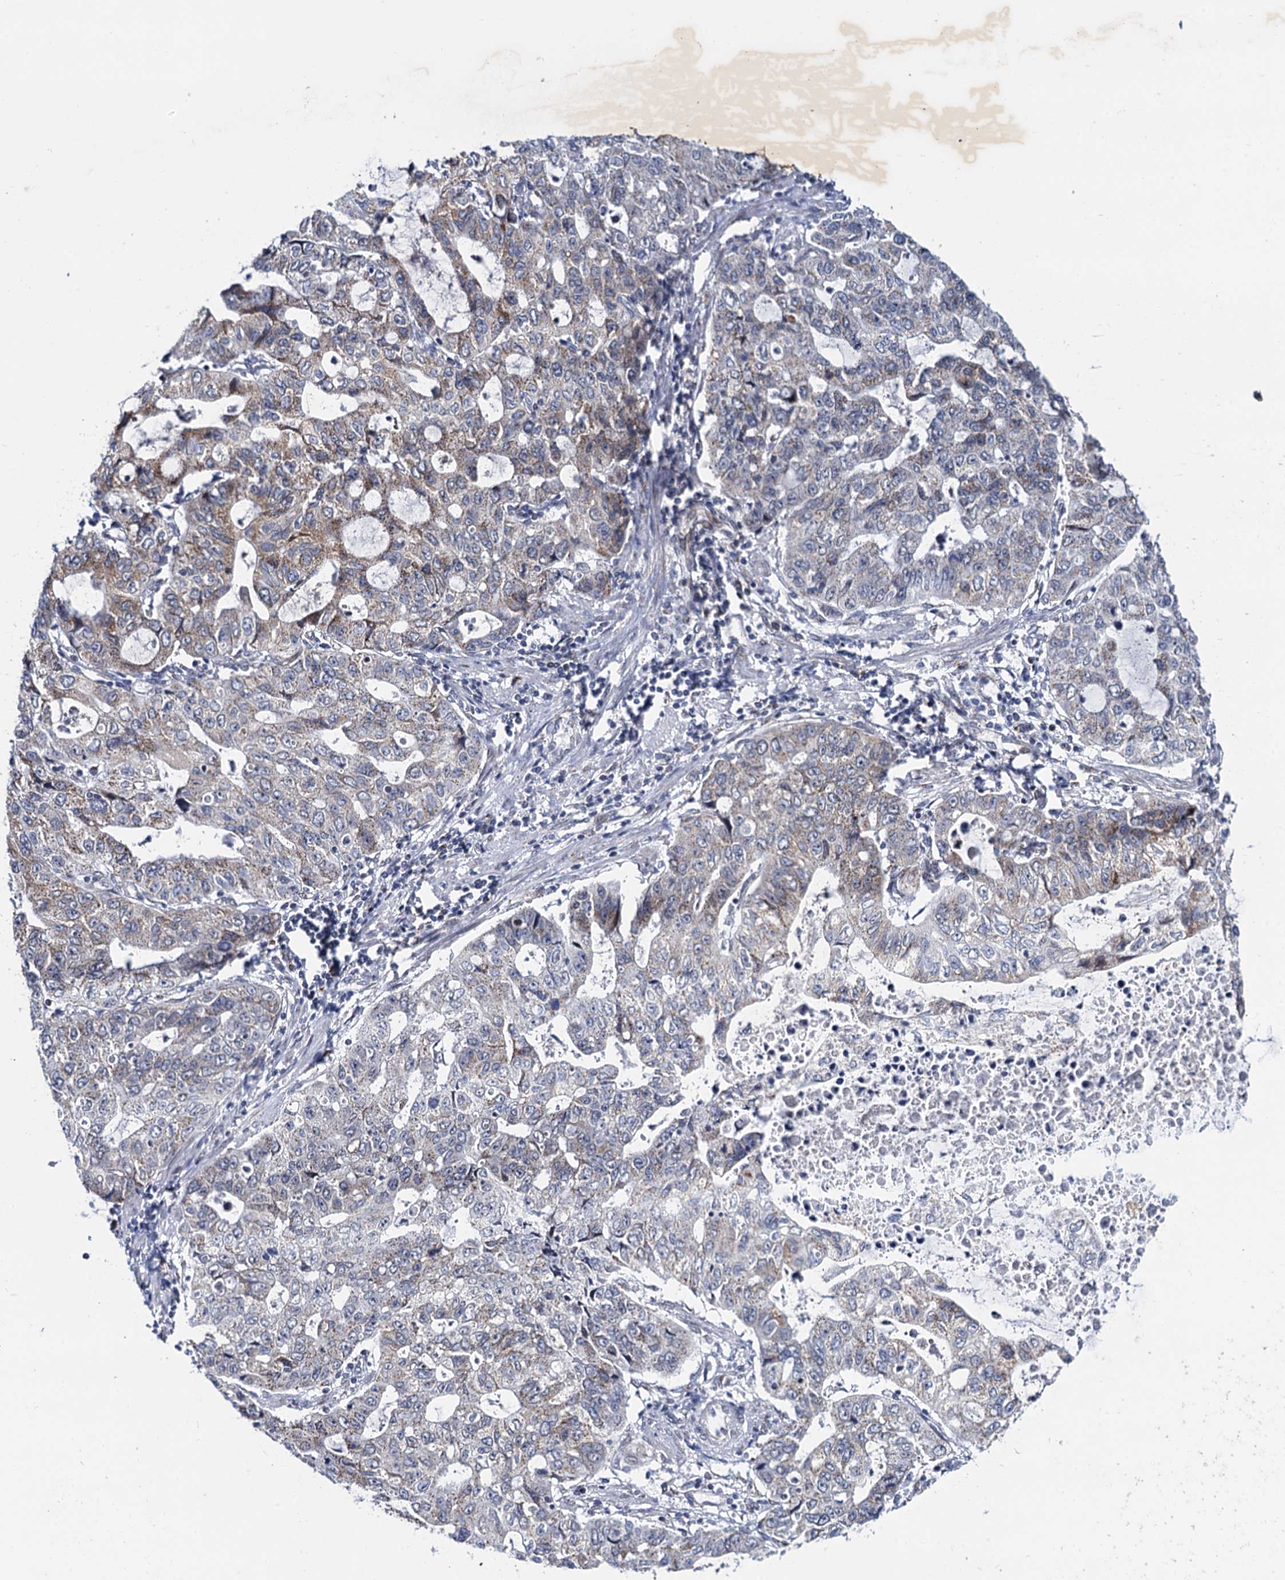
{"staining": {"intensity": "moderate", "quantity": "<25%", "location": "cytoplasmic/membranous"}, "tissue": "stomach cancer", "cell_type": "Tumor cells", "image_type": "cancer", "snomed": [{"axis": "morphology", "description": "Adenocarcinoma, NOS"}, {"axis": "topography", "description": "Stomach, lower"}], "caption": "The micrograph exhibits staining of stomach adenocarcinoma, revealing moderate cytoplasmic/membranous protein staining (brown color) within tumor cells.", "gene": "THAP2", "patient": {"sex": "female", "age": 43}}